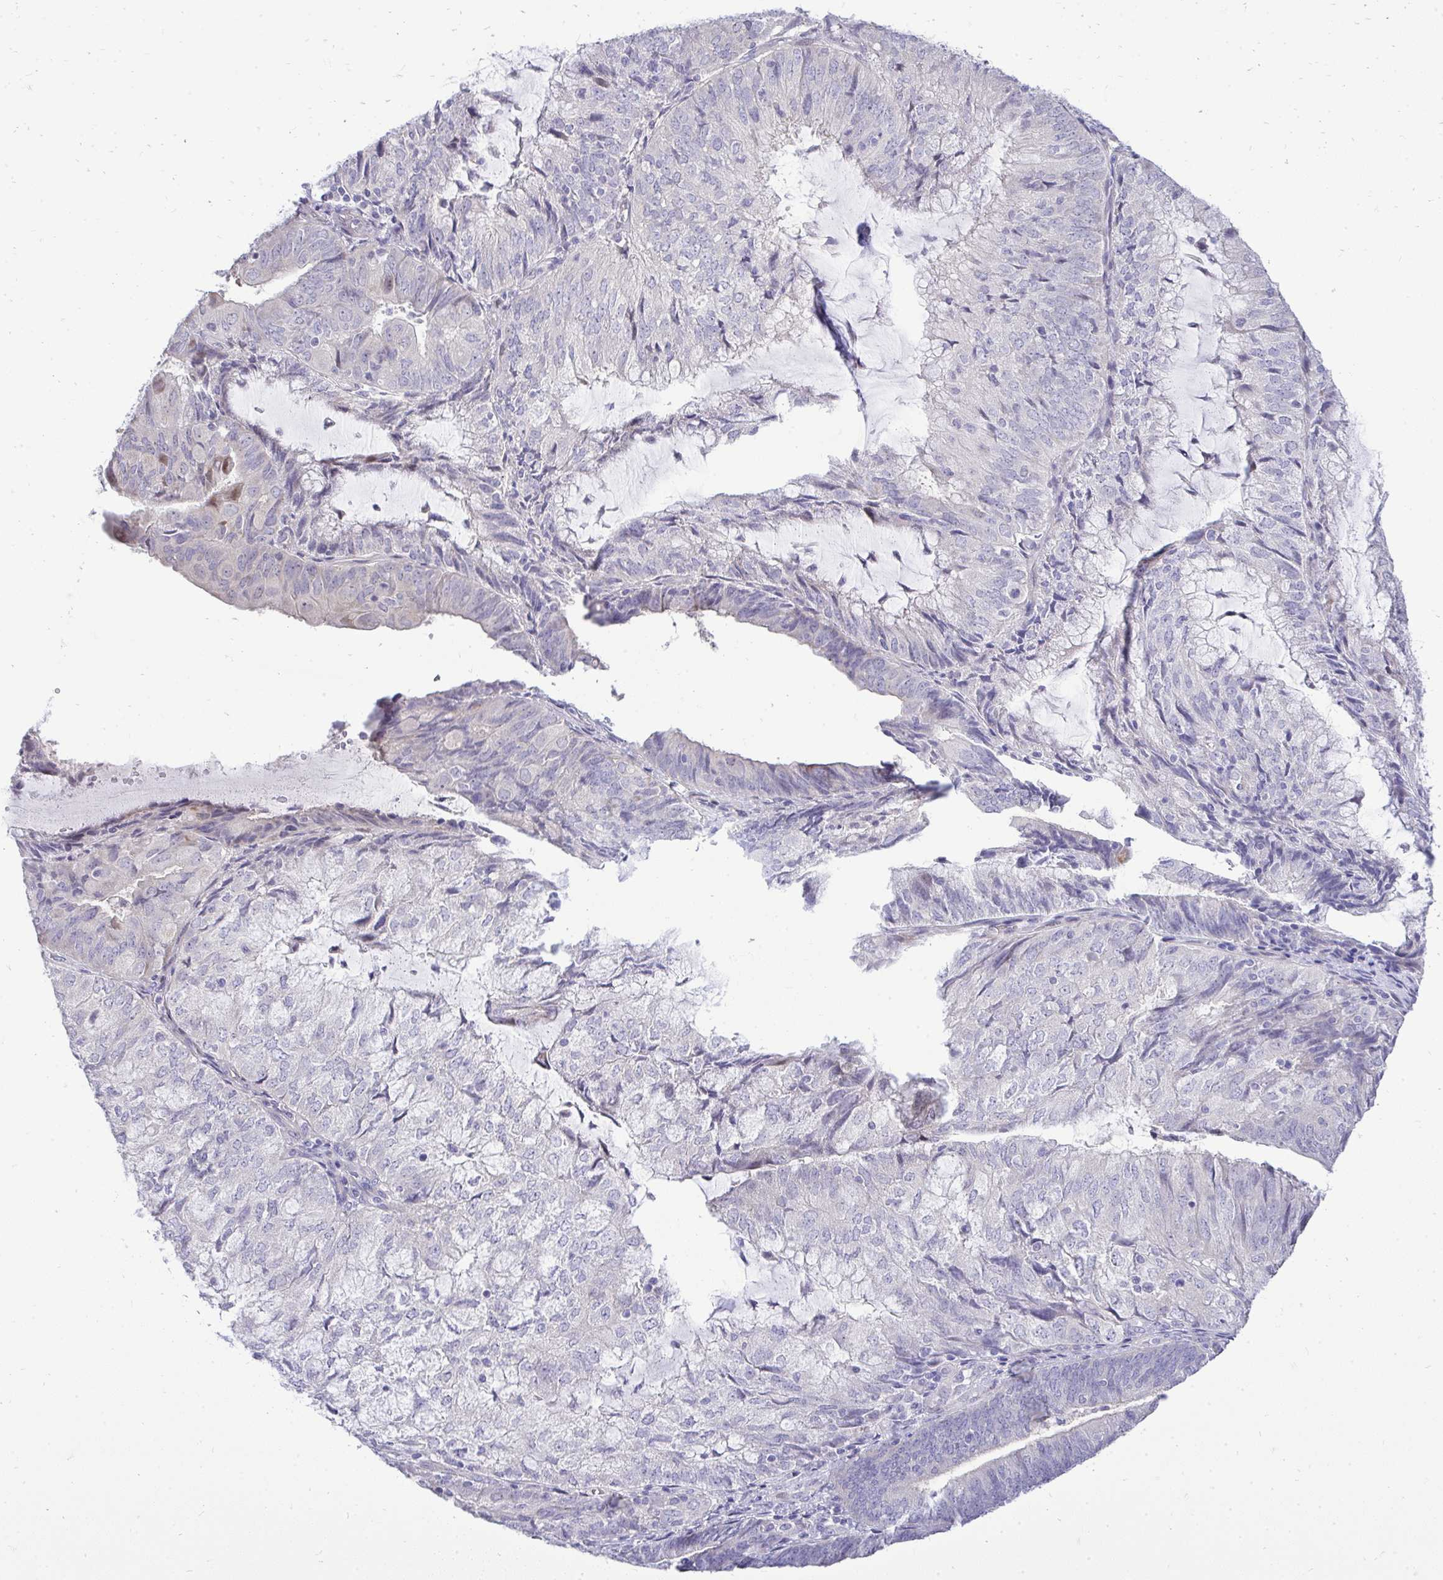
{"staining": {"intensity": "negative", "quantity": "none", "location": "none"}, "tissue": "endometrial cancer", "cell_type": "Tumor cells", "image_type": "cancer", "snomed": [{"axis": "morphology", "description": "Adenocarcinoma, NOS"}, {"axis": "topography", "description": "Endometrium"}], "caption": "Immunohistochemistry of endometrial adenocarcinoma displays no expression in tumor cells.", "gene": "OR8D1", "patient": {"sex": "female", "age": 81}}